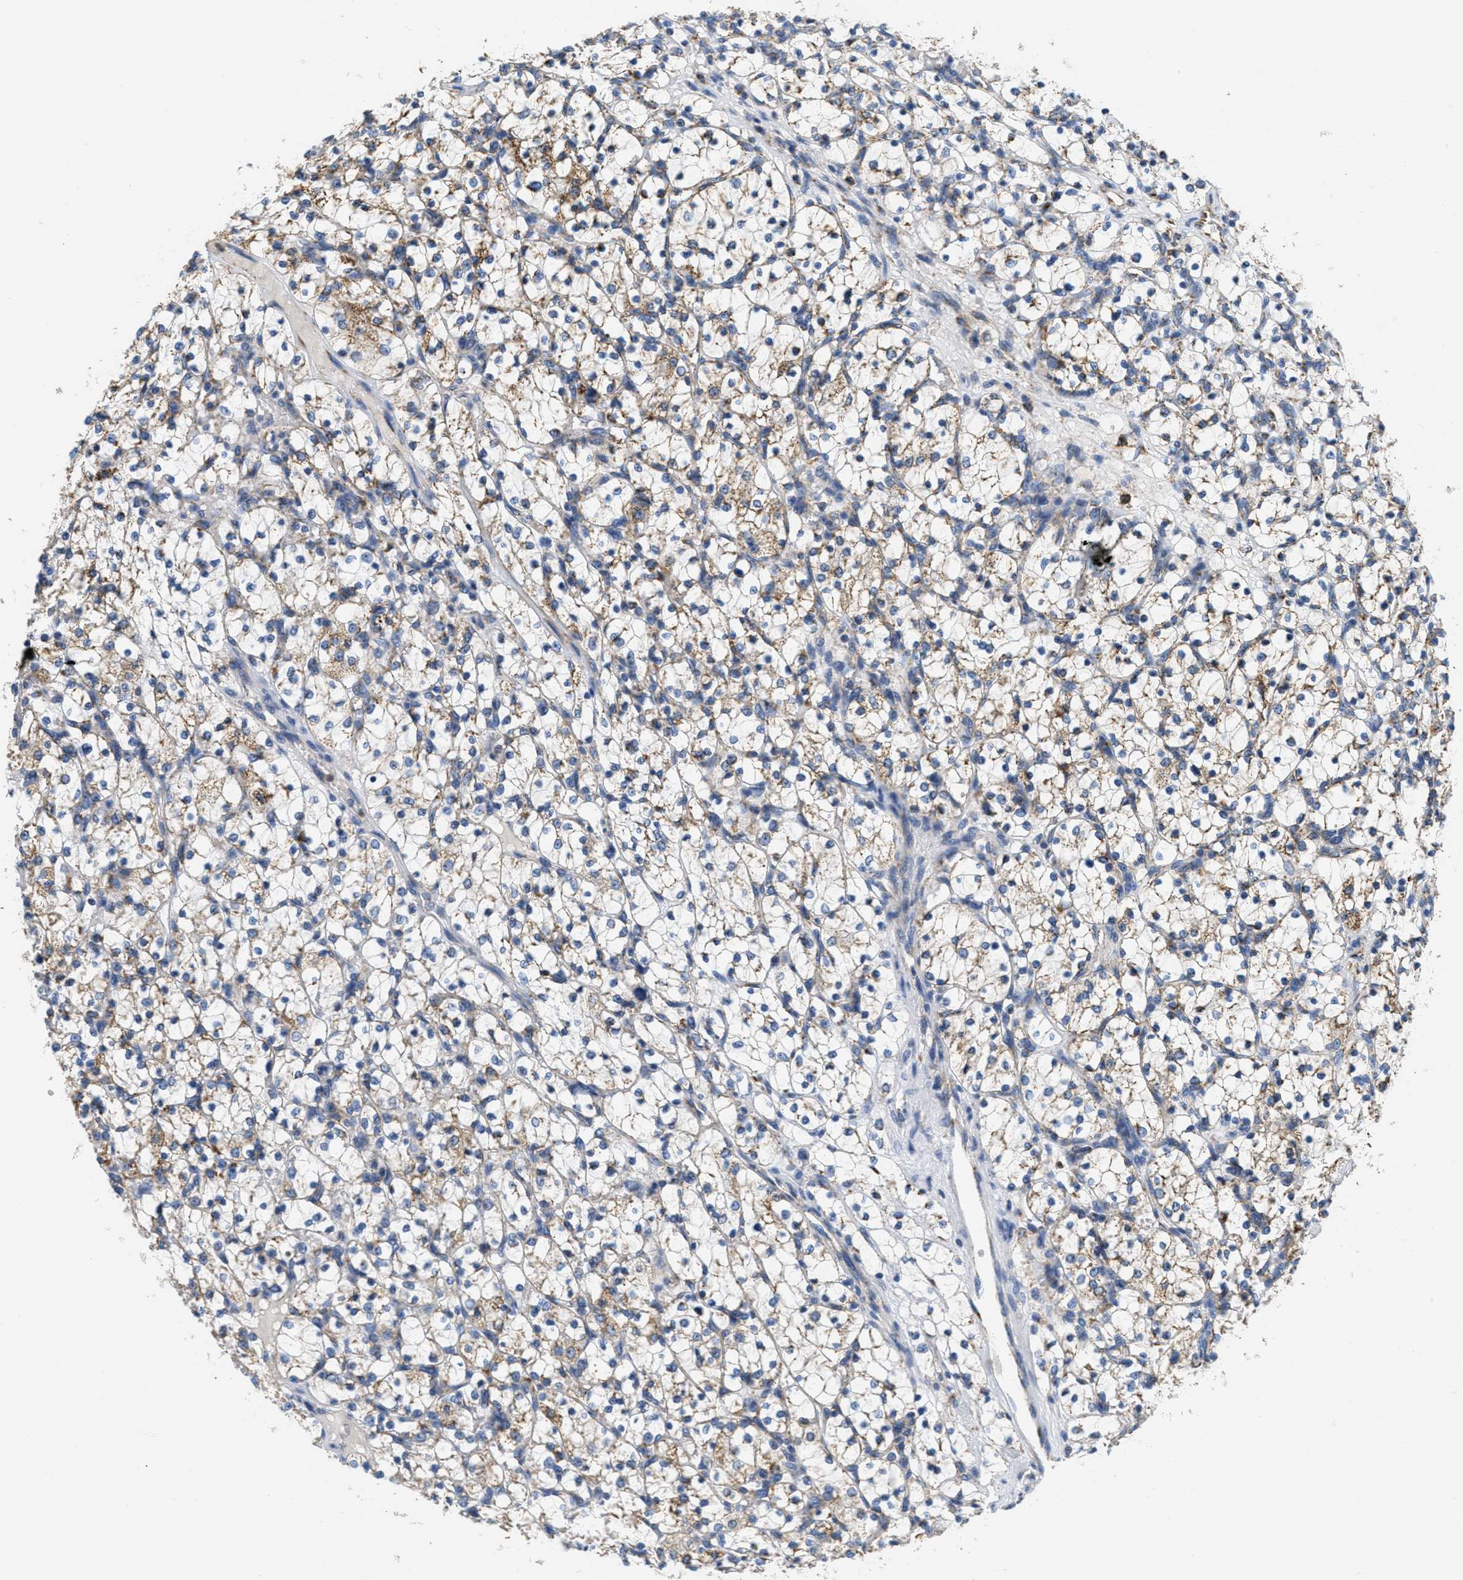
{"staining": {"intensity": "moderate", "quantity": "25%-75%", "location": "cytoplasmic/membranous"}, "tissue": "renal cancer", "cell_type": "Tumor cells", "image_type": "cancer", "snomed": [{"axis": "morphology", "description": "Adenocarcinoma, NOS"}, {"axis": "topography", "description": "Kidney"}], "caption": "Immunohistochemical staining of human adenocarcinoma (renal) reveals medium levels of moderate cytoplasmic/membranous protein positivity in about 25%-75% of tumor cells. (Stains: DAB (3,3'-diaminobenzidine) in brown, nuclei in blue, Microscopy: brightfield microscopy at high magnification).", "gene": "KCNJ5", "patient": {"sex": "female", "age": 69}}